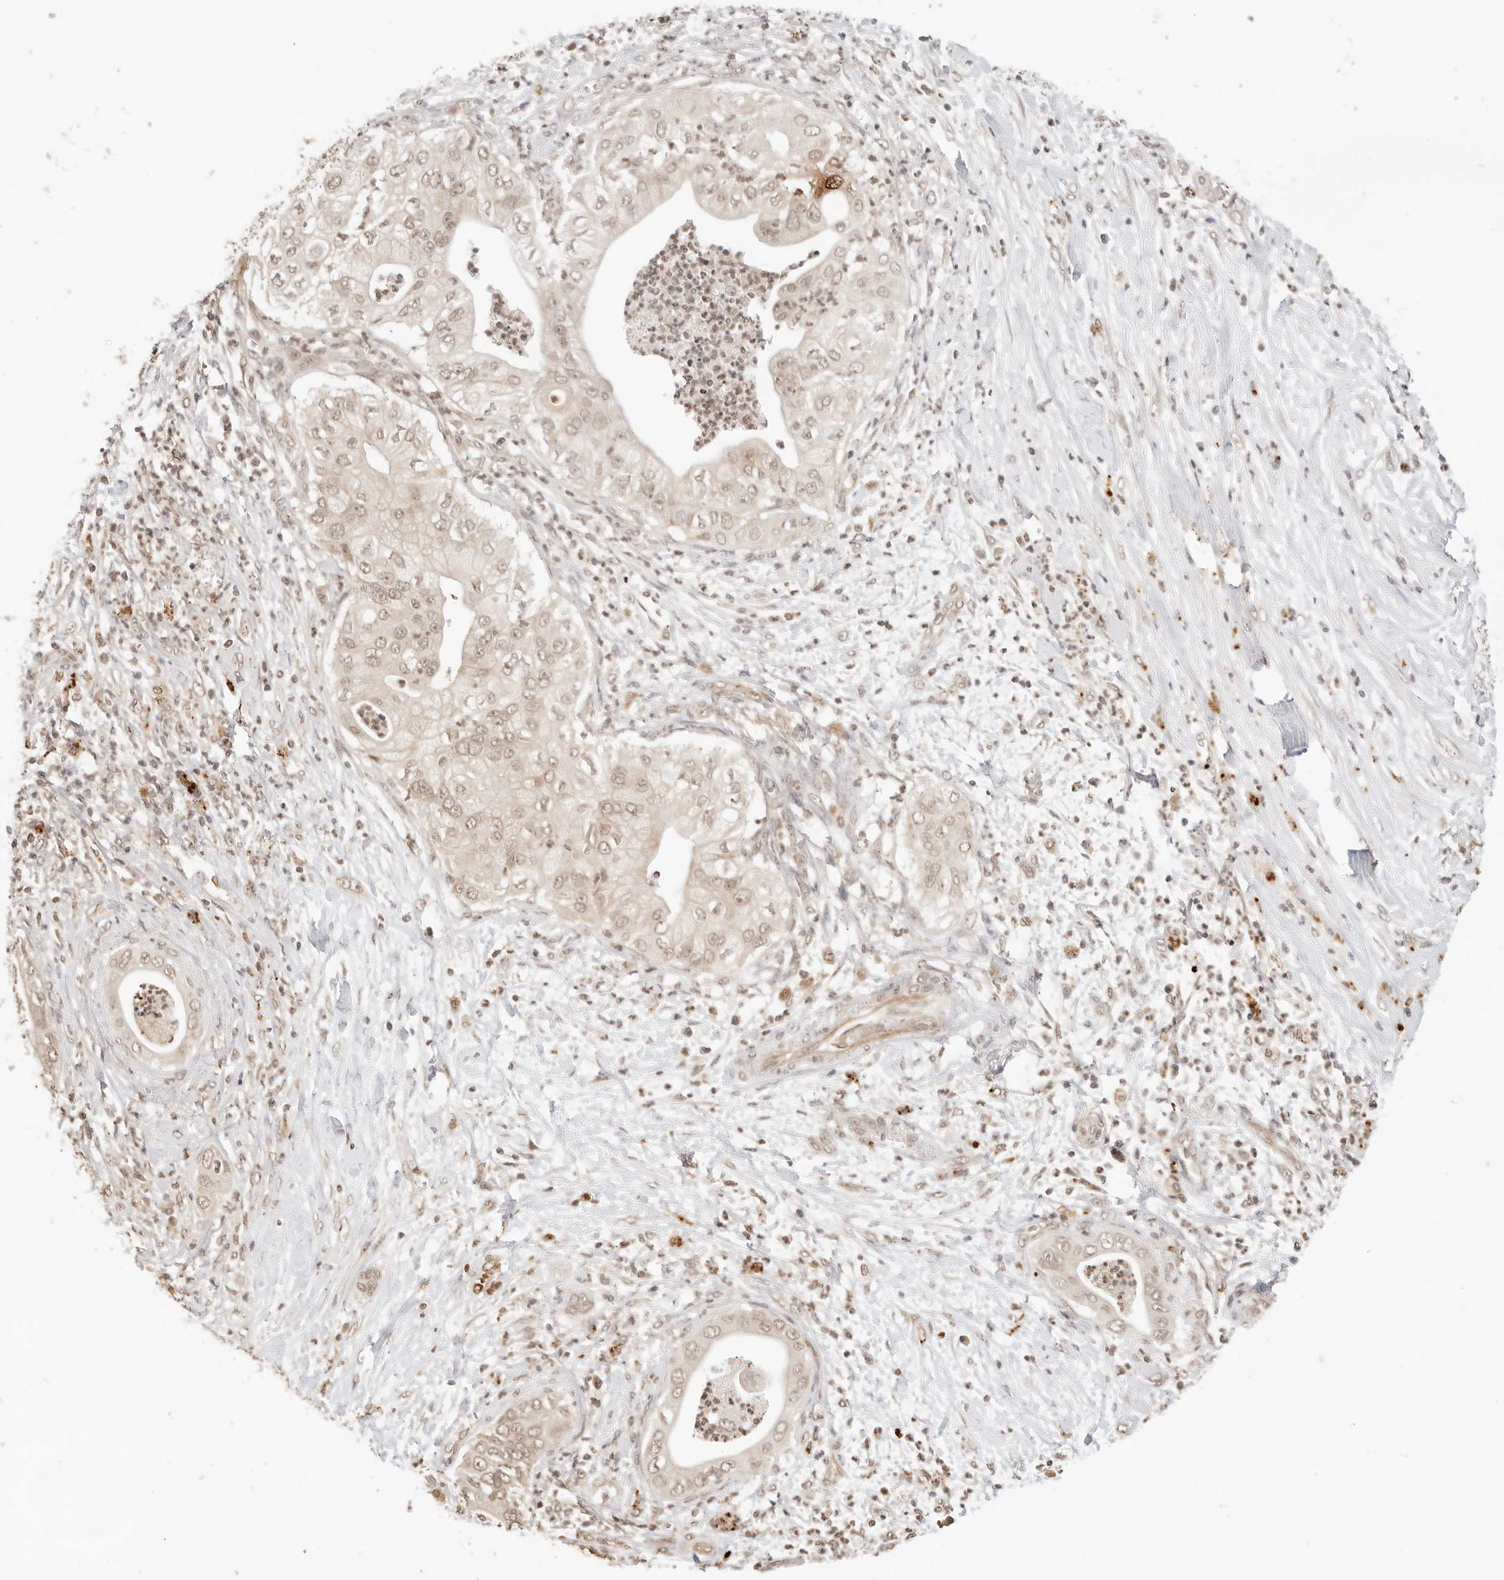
{"staining": {"intensity": "weak", "quantity": ">75%", "location": "cytoplasmic/membranous,nuclear"}, "tissue": "pancreatic cancer", "cell_type": "Tumor cells", "image_type": "cancer", "snomed": [{"axis": "morphology", "description": "Adenocarcinoma, NOS"}, {"axis": "topography", "description": "Pancreas"}], "caption": "Approximately >75% of tumor cells in human pancreatic cancer show weak cytoplasmic/membranous and nuclear protein positivity as visualized by brown immunohistochemical staining.", "gene": "GPR34", "patient": {"sex": "female", "age": 78}}